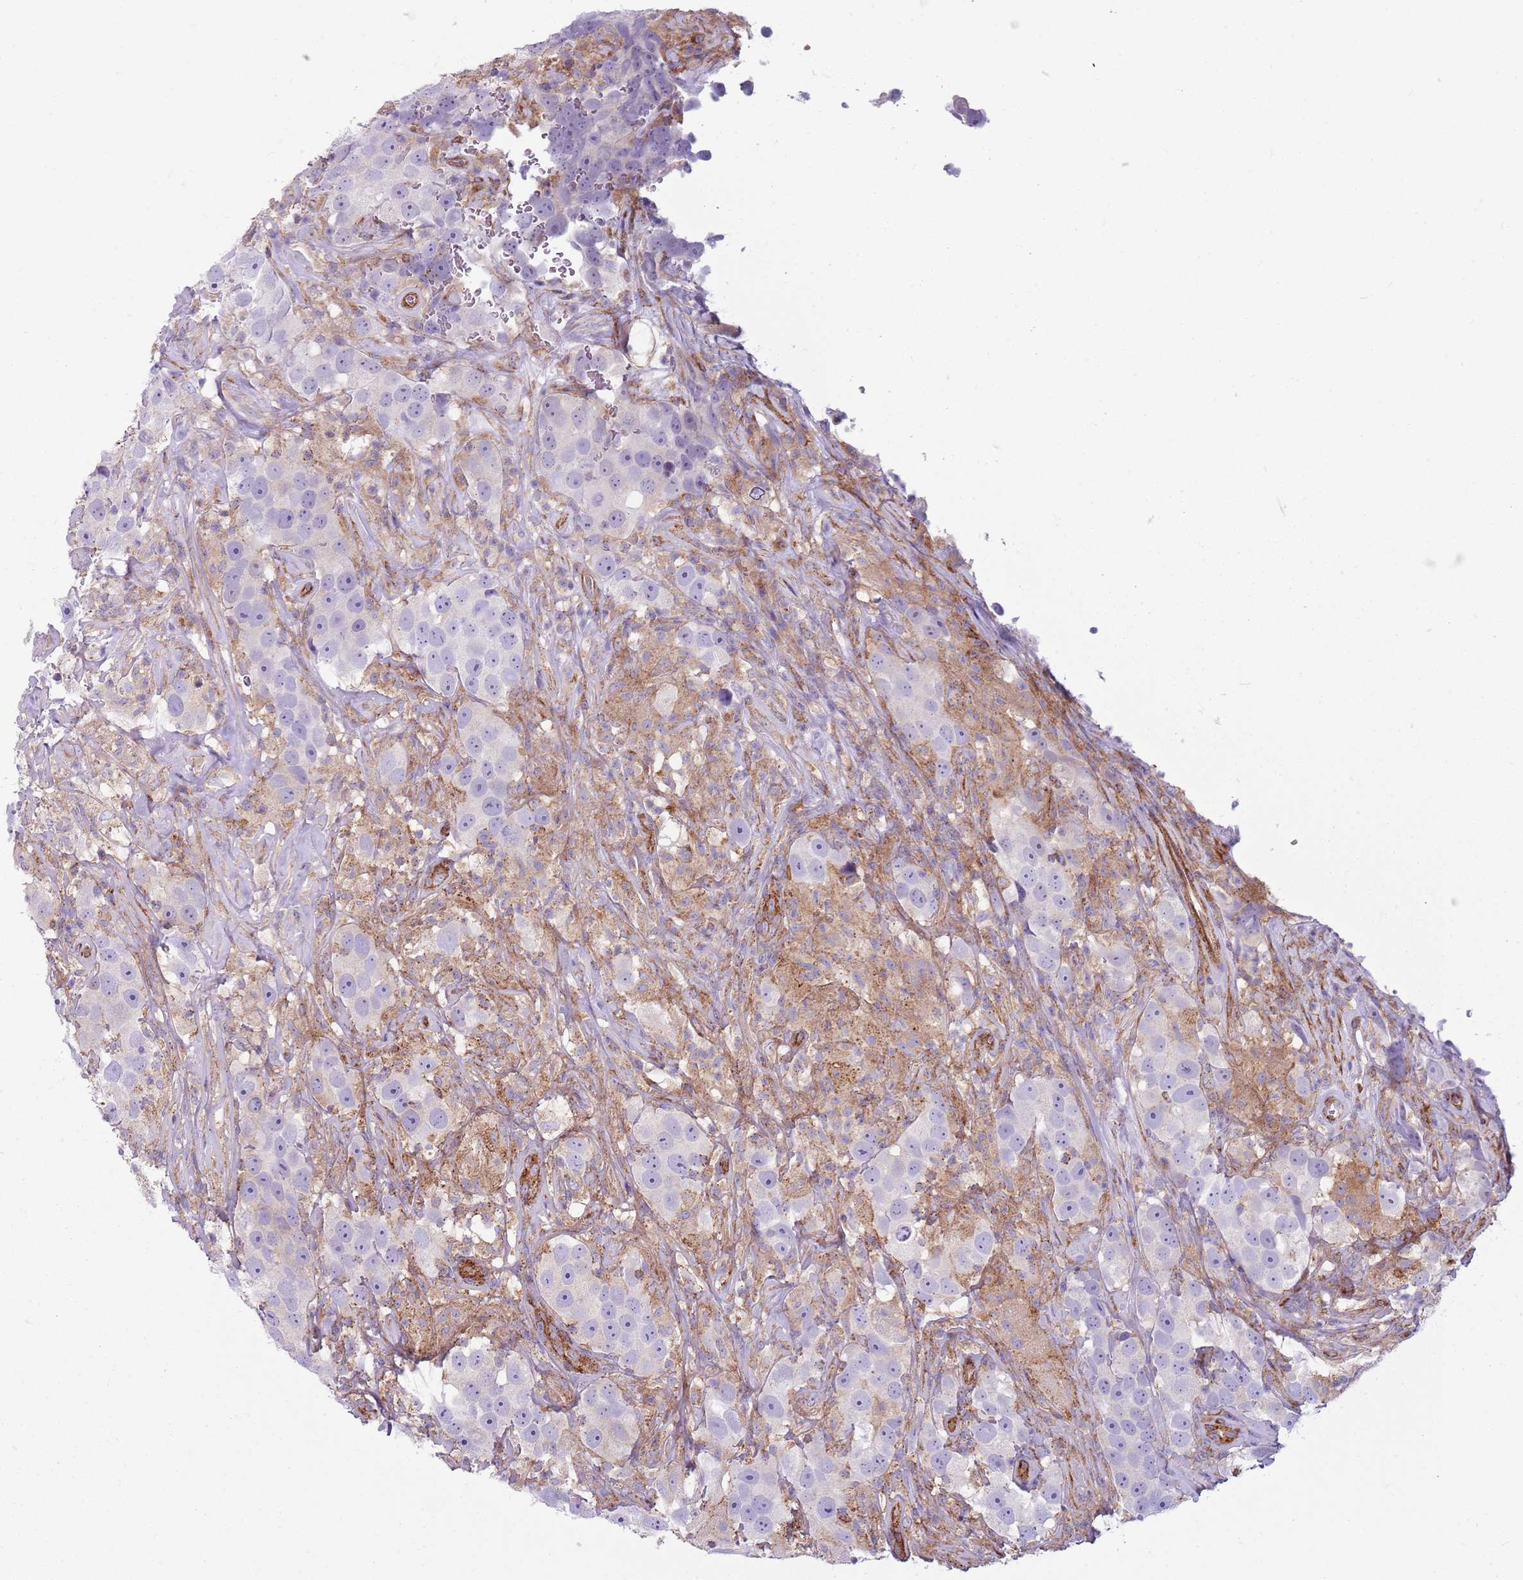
{"staining": {"intensity": "weak", "quantity": "<25%", "location": "cytoplasmic/membranous"}, "tissue": "testis cancer", "cell_type": "Tumor cells", "image_type": "cancer", "snomed": [{"axis": "morphology", "description": "Seminoma, NOS"}, {"axis": "topography", "description": "Testis"}], "caption": "The IHC histopathology image has no significant expression in tumor cells of testis cancer (seminoma) tissue.", "gene": "SNX1", "patient": {"sex": "male", "age": 49}}